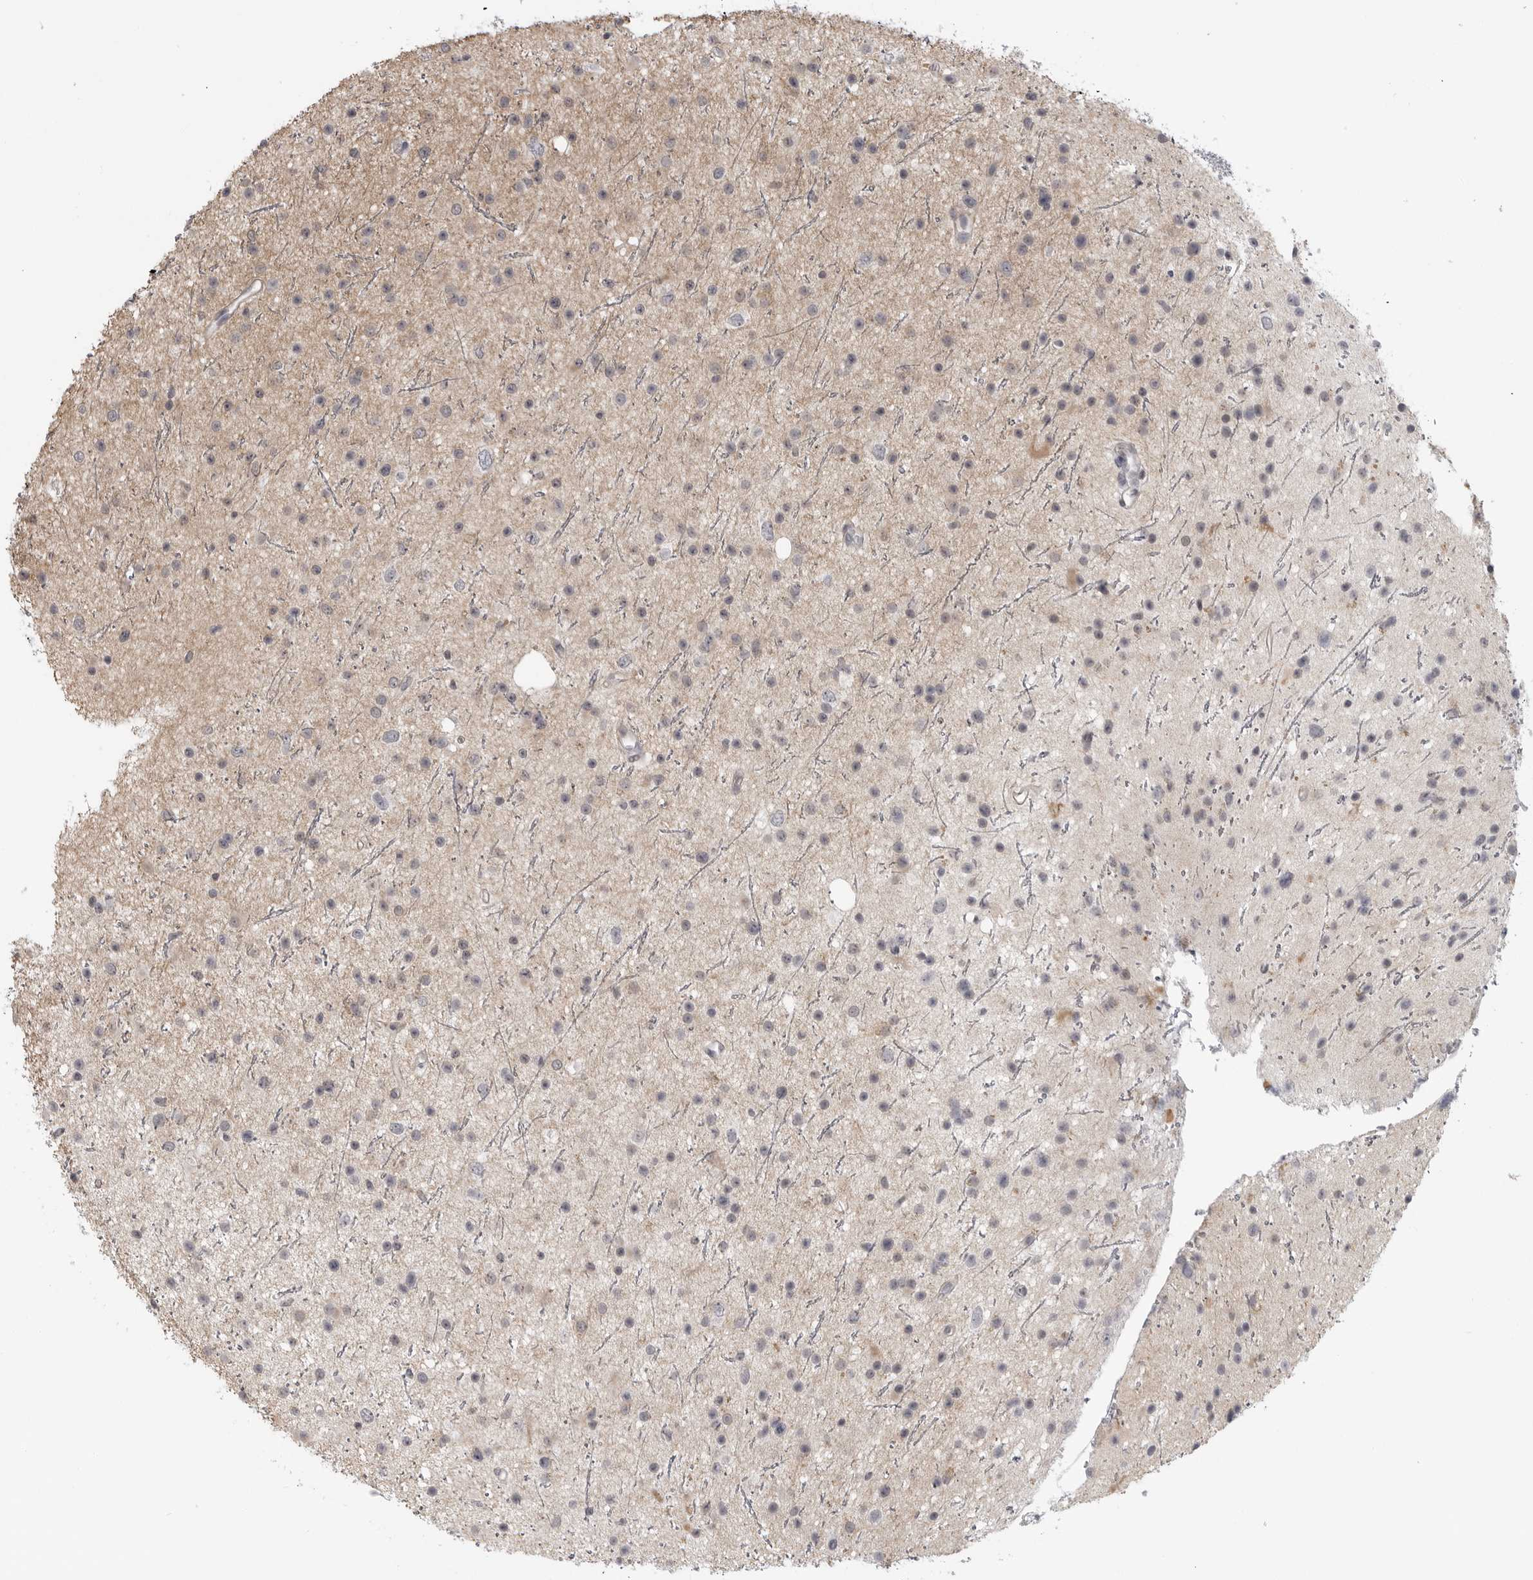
{"staining": {"intensity": "weak", "quantity": "<25%", "location": "cytoplasmic/membranous"}, "tissue": "glioma", "cell_type": "Tumor cells", "image_type": "cancer", "snomed": [{"axis": "morphology", "description": "Glioma, malignant, Low grade"}, {"axis": "topography", "description": "Cerebral cortex"}], "caption": "Immunohistochemical staining of human glioma shows no significant positivity in tumor cells.", "gene": "LRRC45", "patient": {"sex": "female", "age": 39}}